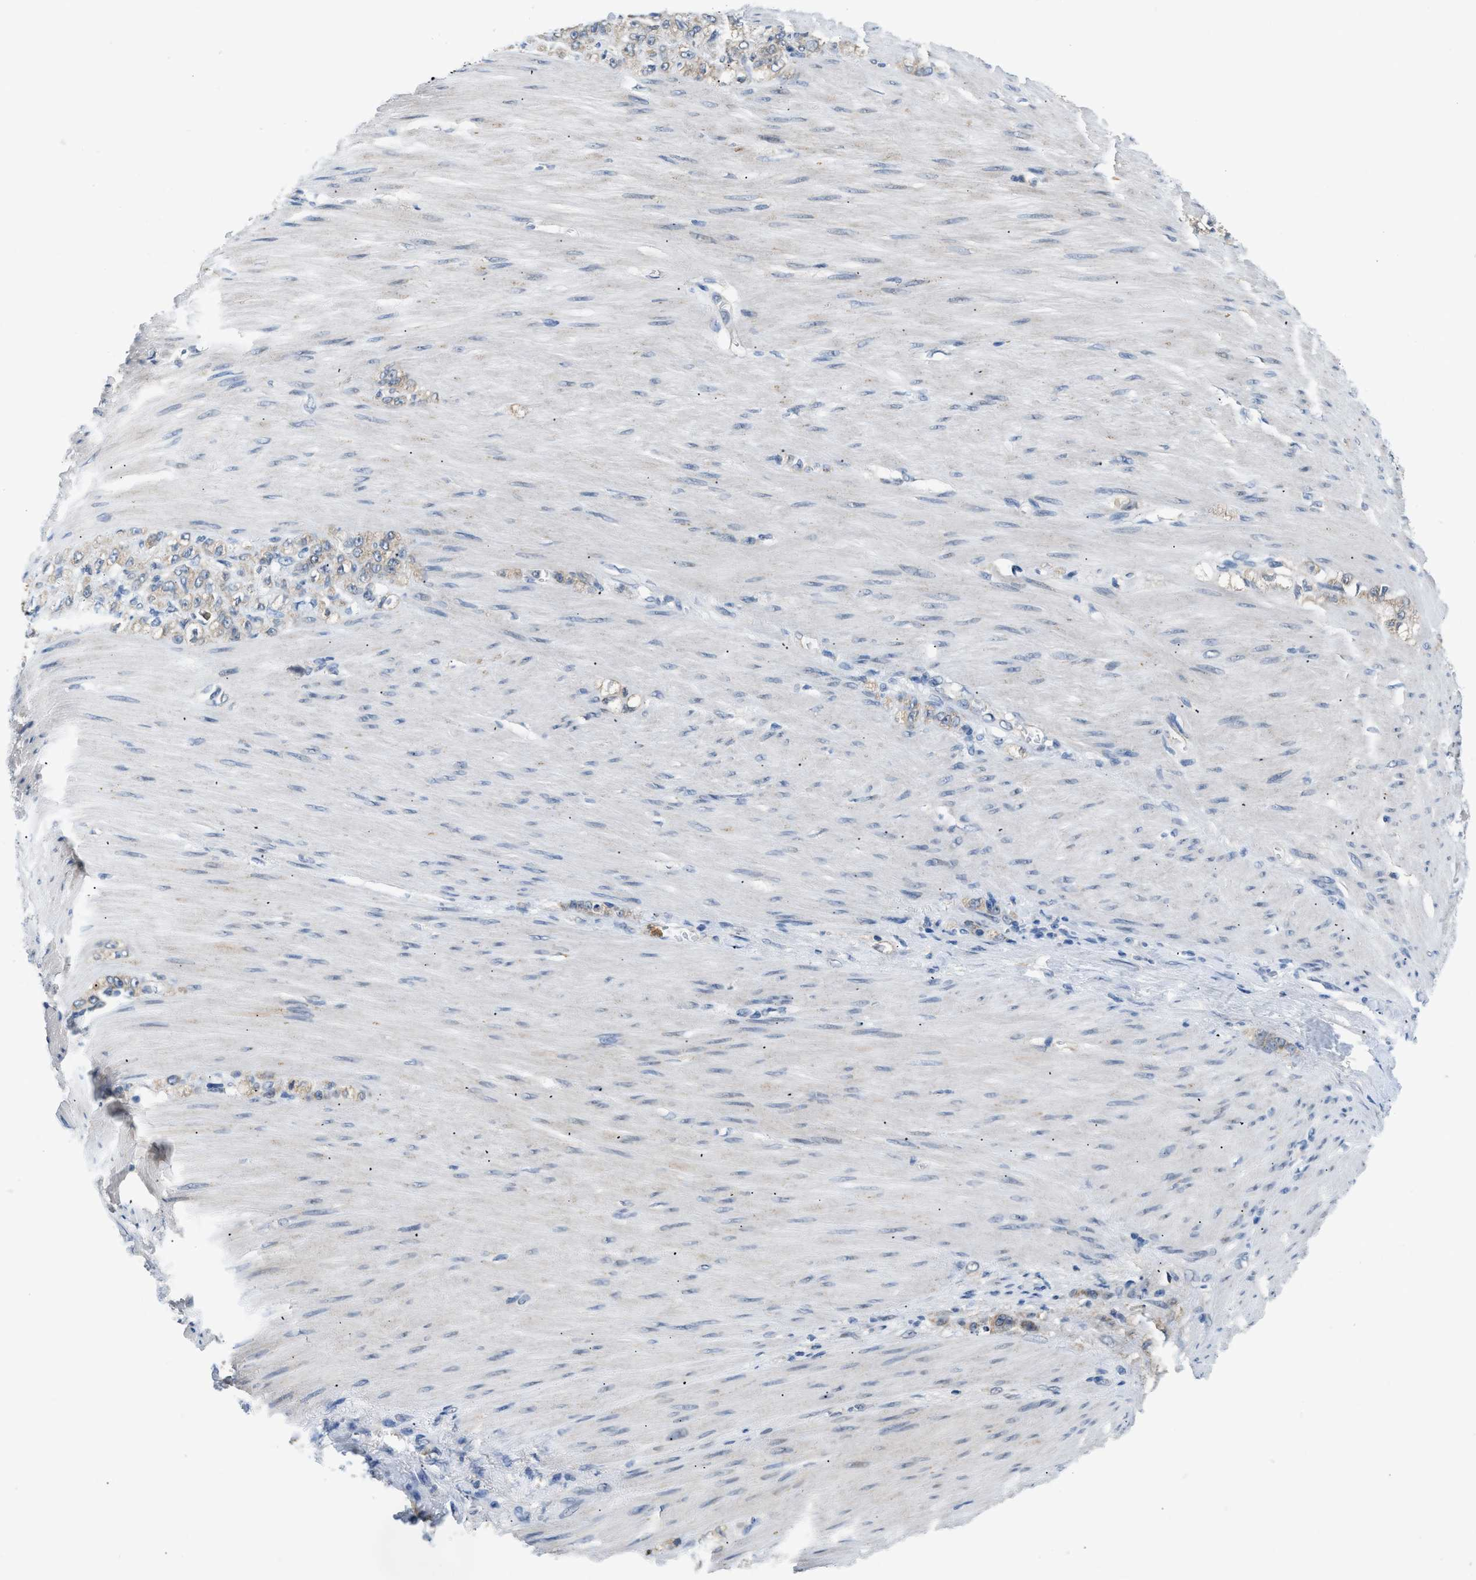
{"staining": {"intensity": "weak", "quantity": "25%-75%", "location": "cytoplasmic/membranous"}, "tissue": "stomach cancer", "cell_type": "Tumor cells", "image_type": "cancer", "snomed": [{"axis": "morphology", "description": "Normal tissue, NOS"}, {"axis": "morphology", "description": "Adenocarcinoma, NOS"}, {"axis": "topography", "description": "Stomach"}], "caption": "Human stomach cancer (adenocarcinoma) stained with a brown dye demonstrates weak cytoplasmic/membranous positive expression in approximately 25%-75% of tumor cells.", "gene": "TOMM34", "patient": {"sex": "male", "age": 82}}